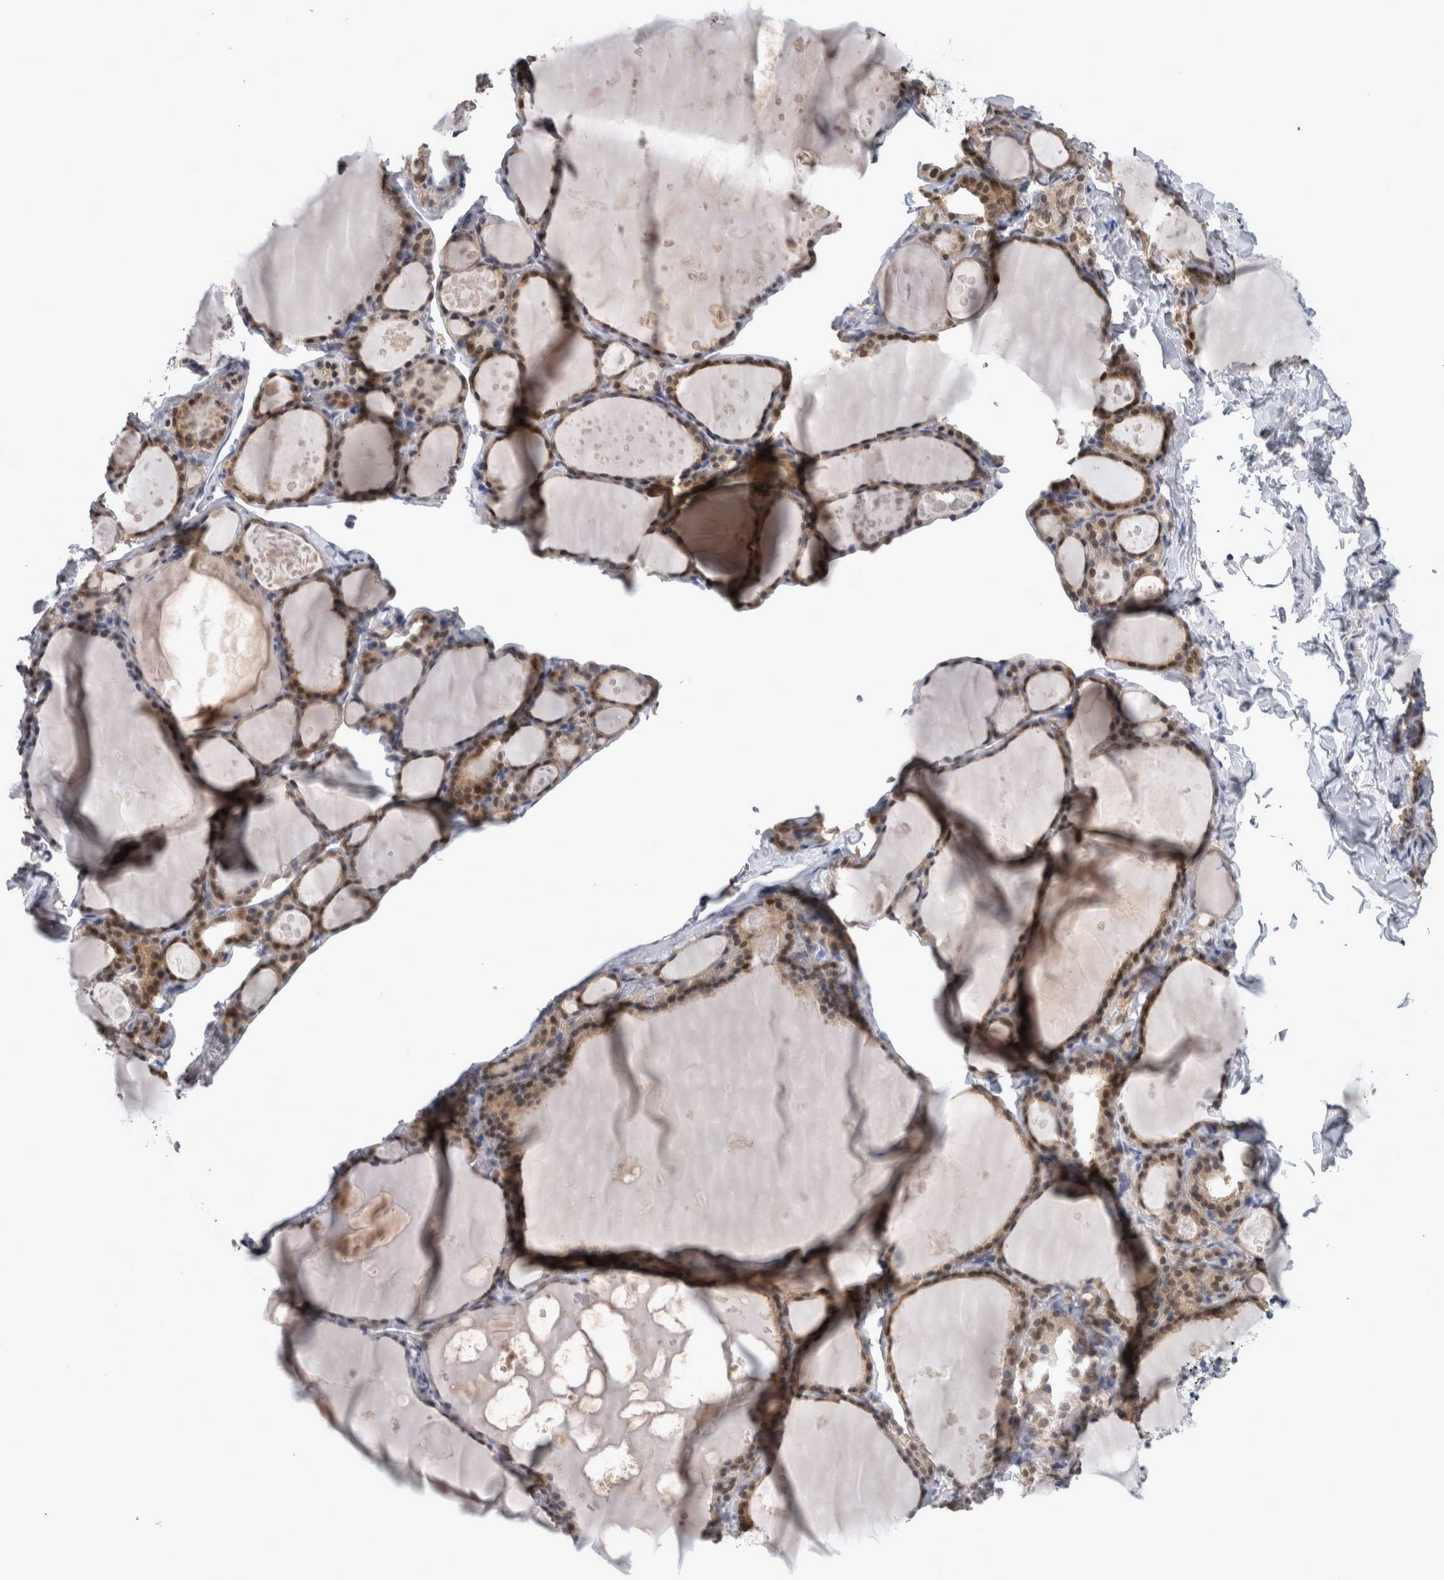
{"staining": {"intensity": "strong", "quantity": "25%-75%", "location": "cytoplasmic/membranous,nuclear"}, "tissue": "thyroid gland", "cell_type": "Glandular cells", "image_type": "normal", "snomed": [{"axis": "morphology", "description": "Normal tissue, NOS"}, {"axis": "topography", "description": "Thyroid gland"}], "caption": "This is a photomicrograph of immunohistochemistry (IHC) staining of benign thyroid gland, which shows strong expression in the cytoplasmic/membranous,nuclear of glandular cells.", "gene": "NAPRT", "patient": {"sex": "male", "age": 56}}